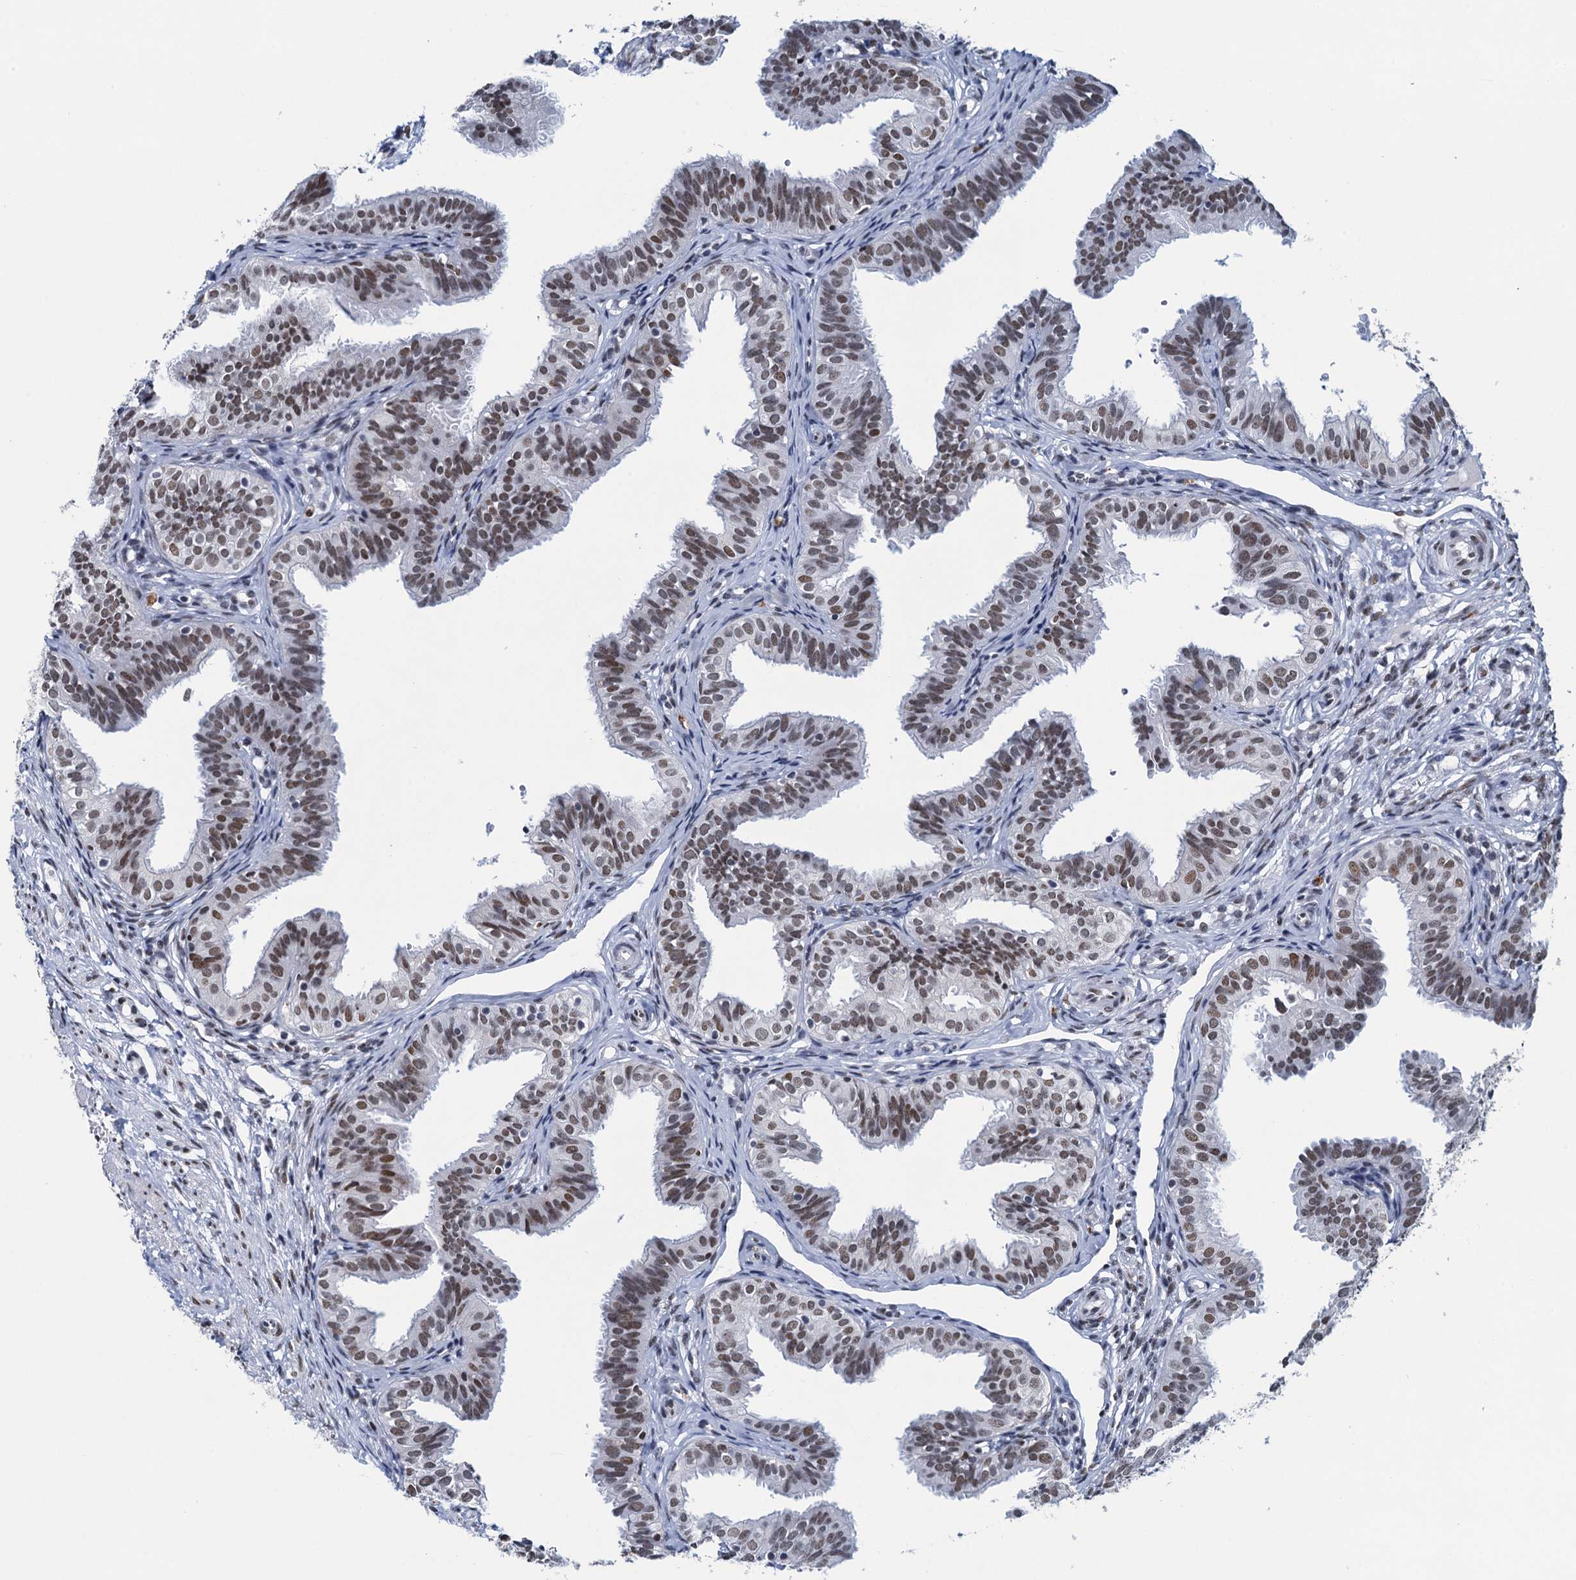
{"staining": {"intensity": "moderate", "quantity": ">75%", "location": "nuclear"}, "tissue": "fallopian tube", "cell_type": "Glandular cells", "image_type": "normal", "snomed": [{"axis": "morphology", "description": "Normal tissue, NOS"}, {"axis": "topography", "description": "Fallopian tube"}], "caption": "Protein staining of benign fallopian tube exhibits moderate nuclear positivity in about >75% of glandular cells. The staining was performed using DAB (3,3'-diaminobenzidine) to visualize the protein expression in brown, while the nuclei were stained in blue with hematoxylin (Magnification: 20x).", "gene": "HNRNPUL2", "patient": {"sex": "female", "age": 35}}